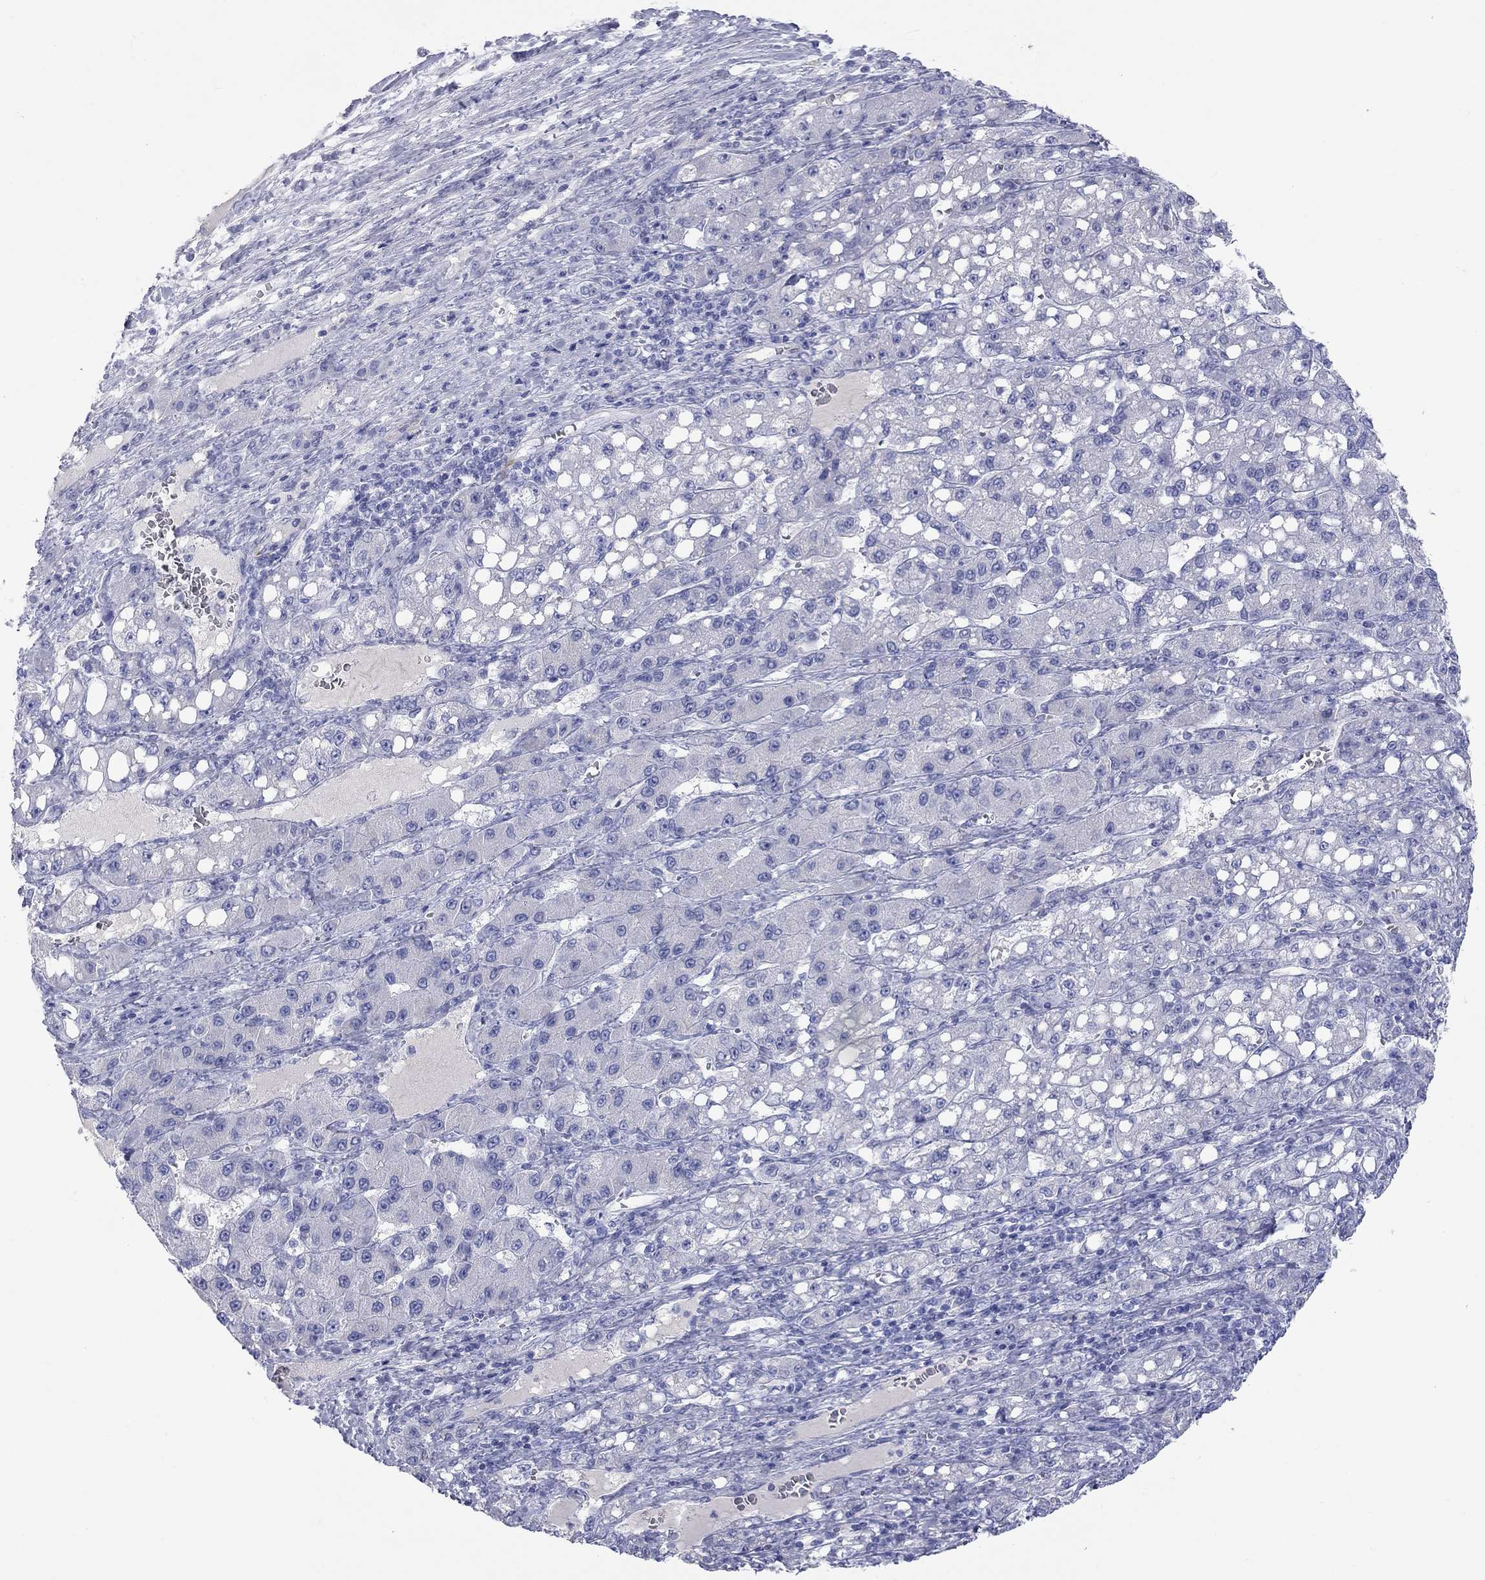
{"staining": {"intensity": "negative", "quantity": "none", "location": "none"}, "tissue": "liver cancer", "cell_type": "Tumor cells", "image_type": "cancer", "snomed": [{"axis": "morphology", "description": "Carcinoma, Hepatocellular, NOS"}, {"axis": "topography", "description": "Liver"}], "caption": "IHC micrograph of liver cancer stained for a protein (brown), which exhibits no positivity in tumor cells. (DAB immunohistochemistry visualized using brightfield microscopy, high magnification).", "gene": "PCDHGC5", "patient": {"sex": "female", "age": 65}}